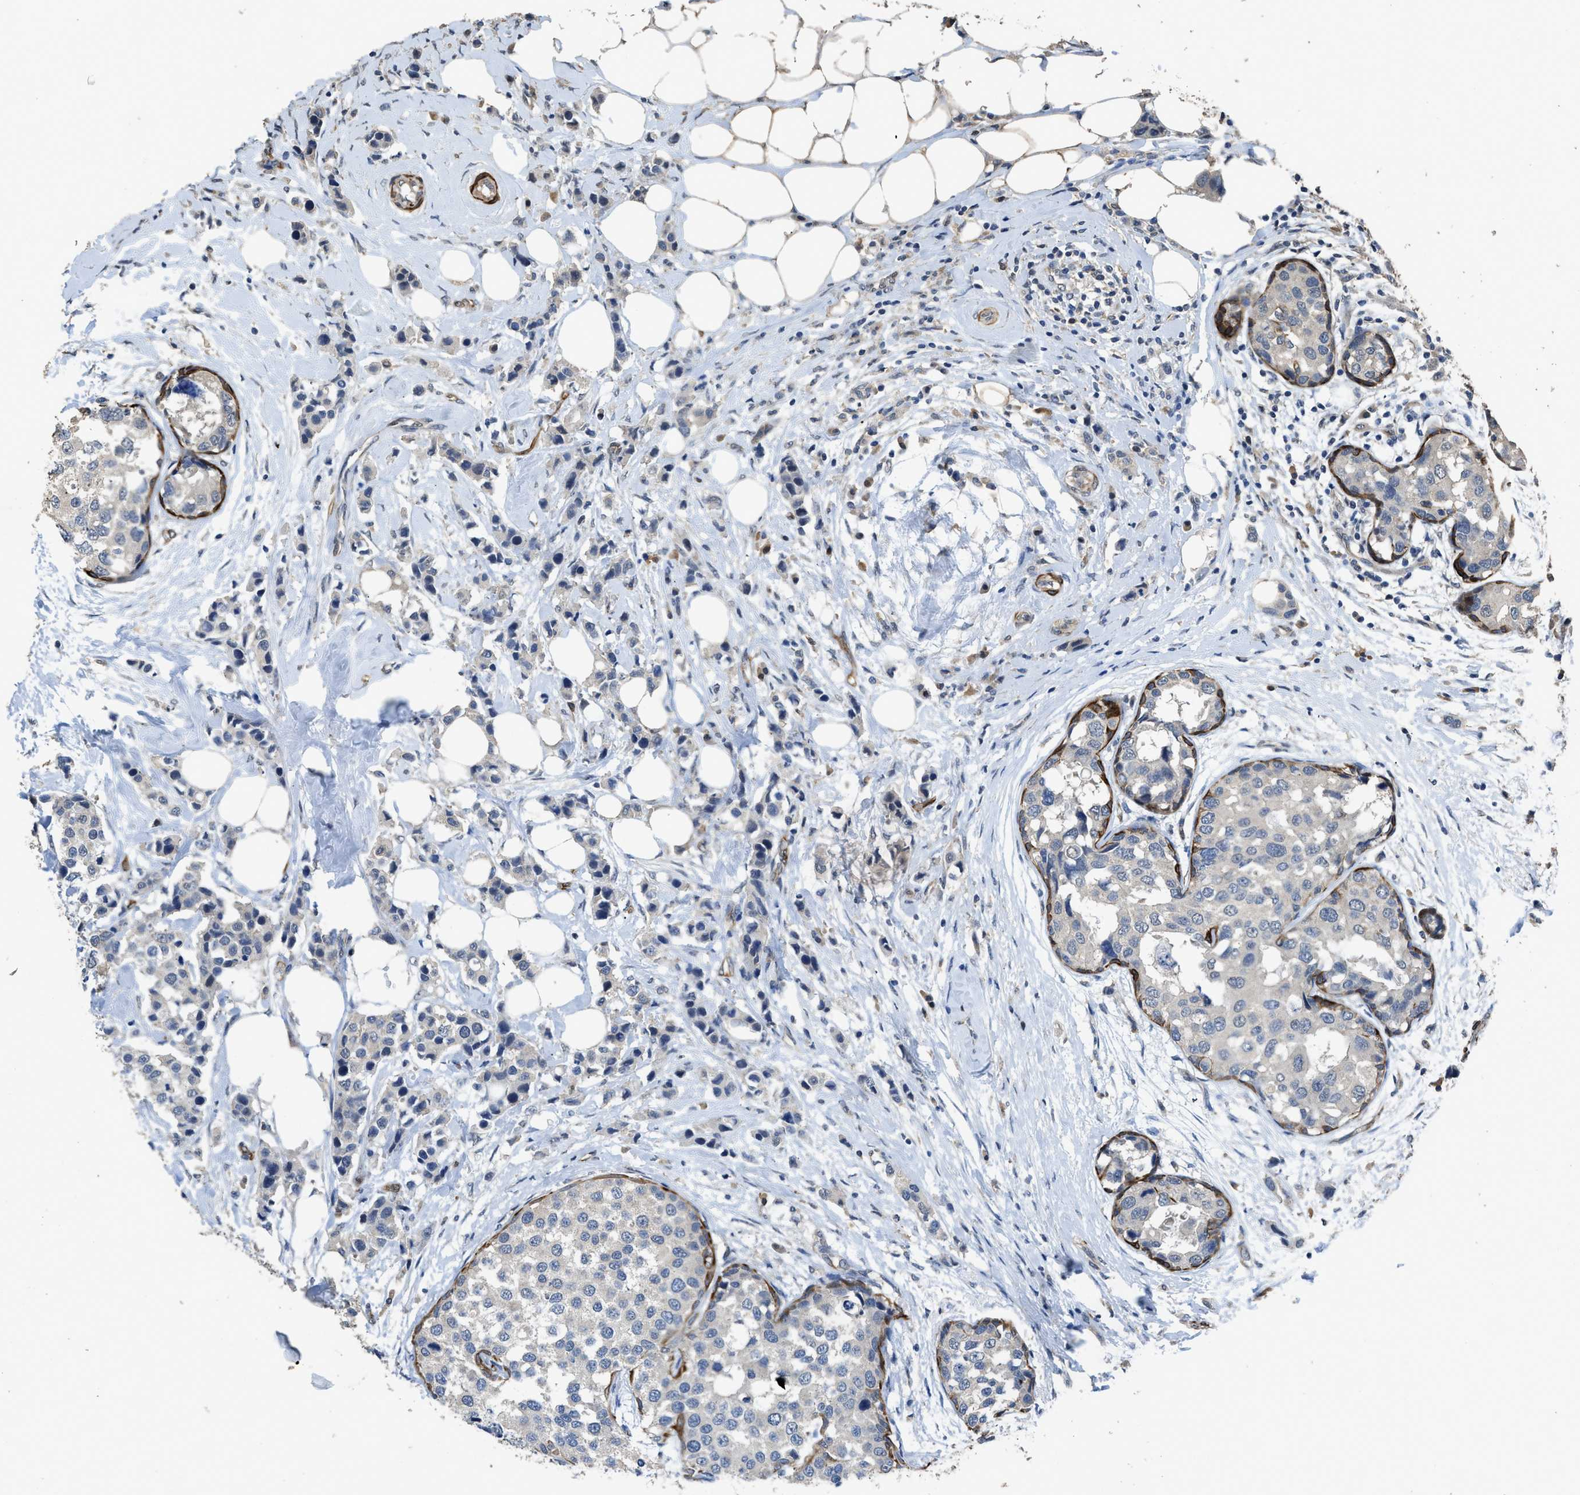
{"staining": {"intensity": "negative", "quantity": "none", "location": "none"}, "tissue": "breast cancer", "cell_type": "Tumor cells", "image_type": "cancer", "snomed": [{"axis": "morphology", "description": "Normal tissue, NOS"}, {"axis": "morphology", "description": "Duct carcinoma"}, {"axis": "topography", "description": "Breast"}], "caption": "The histopathology image reveals no significant staining in tumor cells of invasive ductal carcinoma (breast).", "gene": "SYNM", "patient": {"sex": "female", "age": 50}}